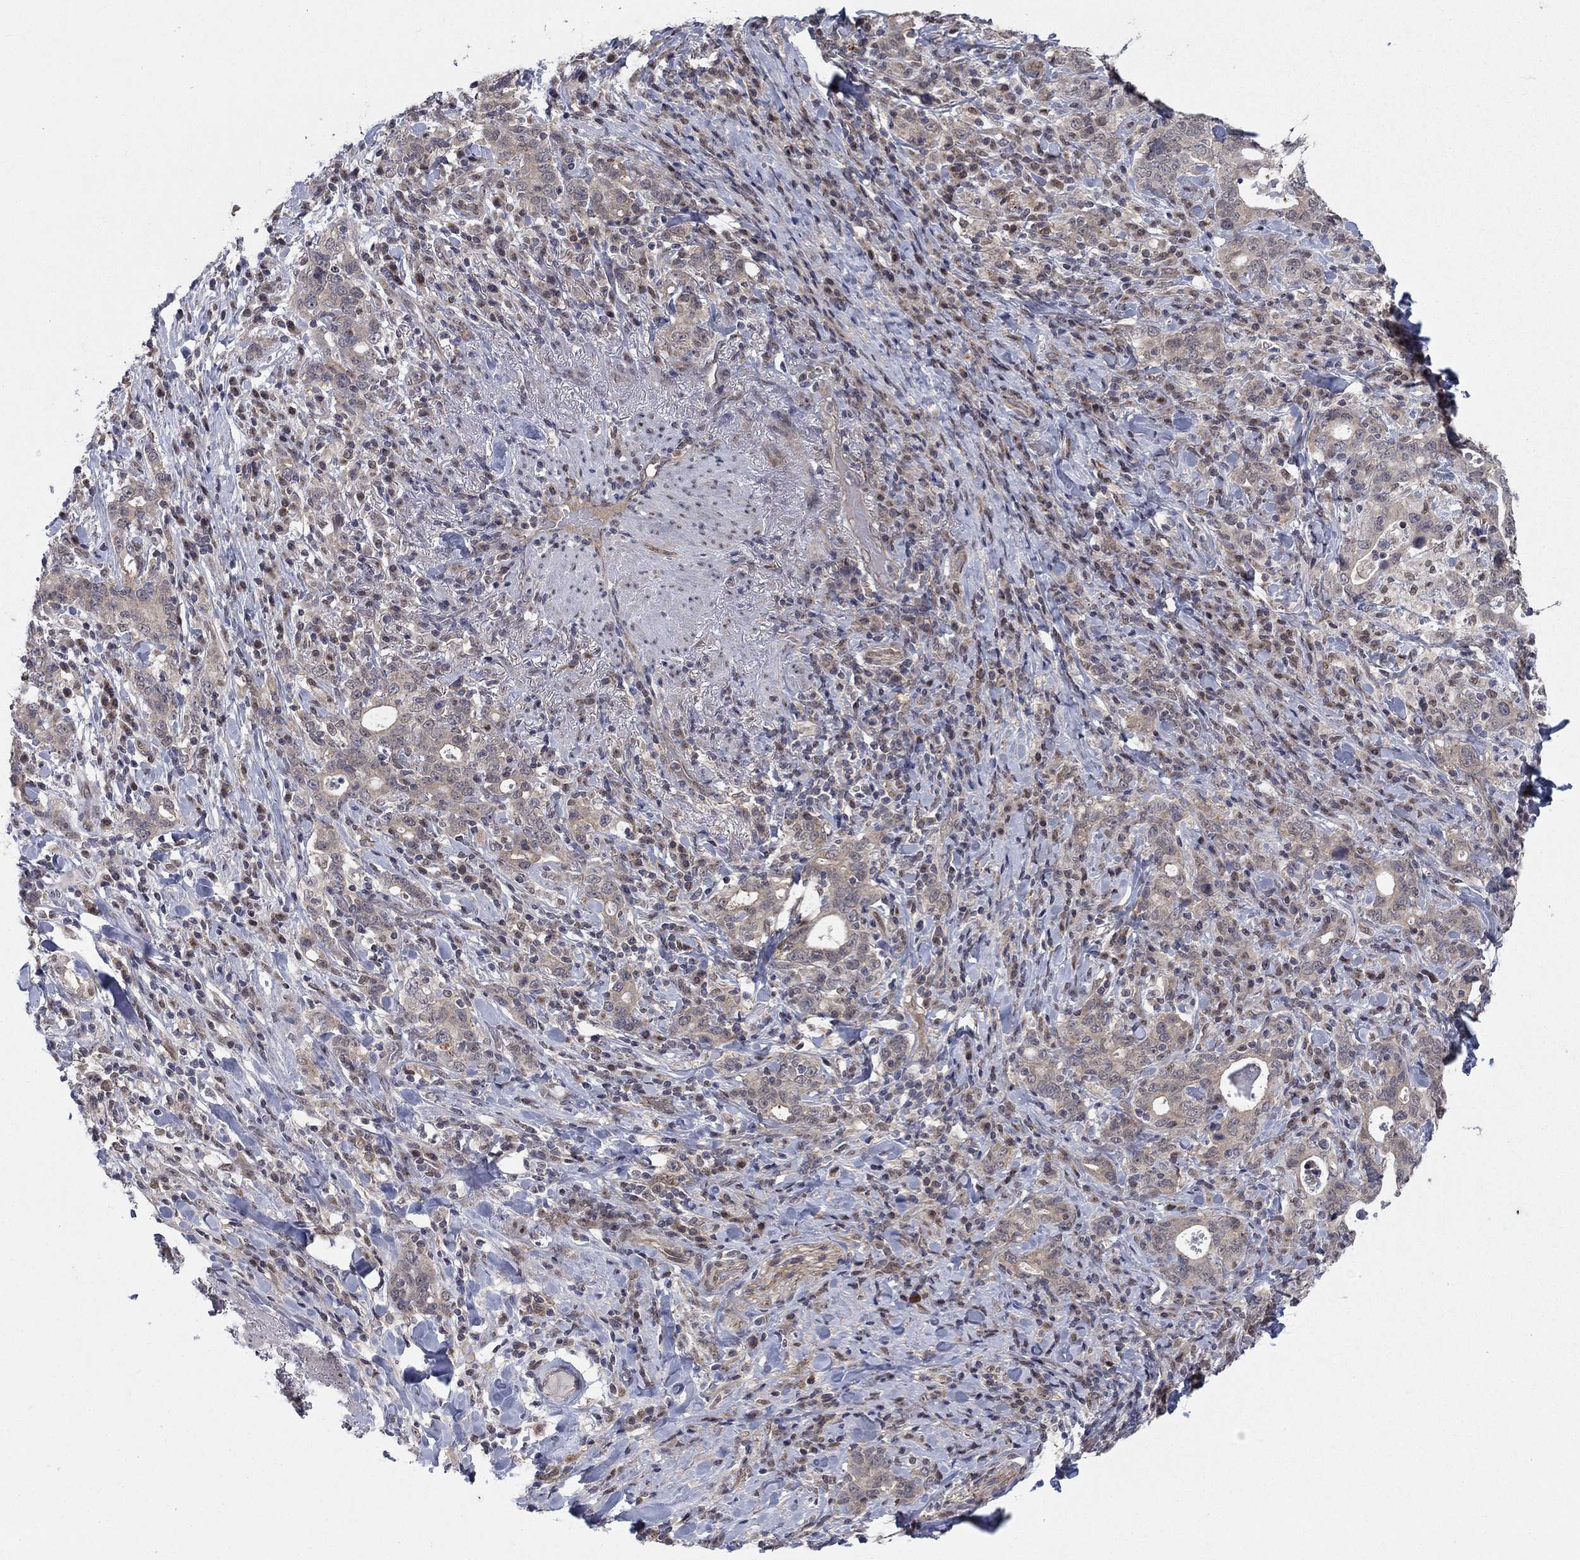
{"staining": {"intensity": "weak", "quantity": "25%-75%", "location": "cytoplasmic/membranous"}, "tissue": "stomach cancer", "cell_type": "Tumor cells", "image_type": "cancer", "snomed": [{"axis": "morphology", "description": "Adenocarcinoma, NOS"}, {"axis": "topography", "description": "Stomach"}], "caption": "This photomicrograph shows immunohistochemistry staining of human stomach cancer, with low weak cytoplasmic/membranous positivity in approximately 25%-75% of tumor cells.", "gene": "PSMC1", "patient": {"sex": "male", "age": 79}}